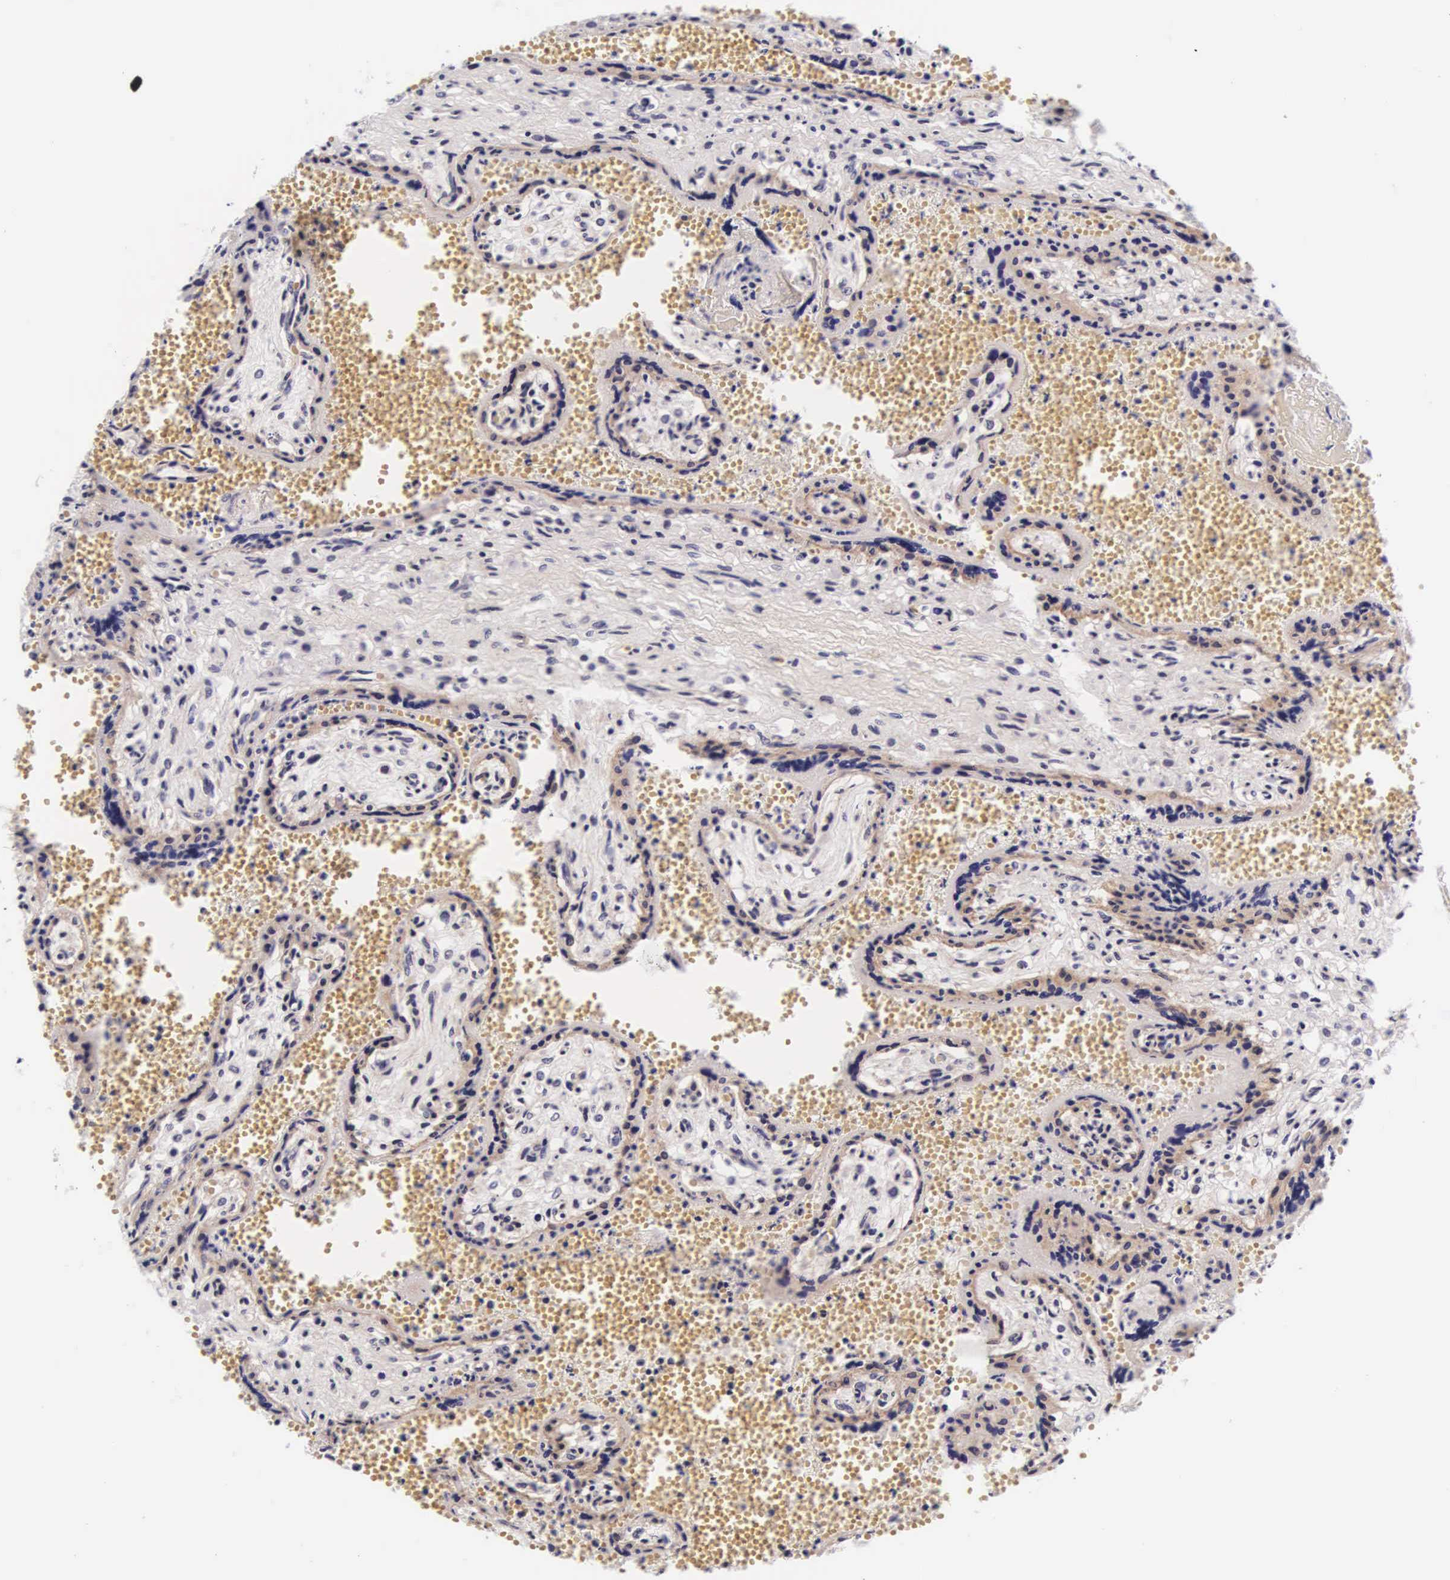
{"staining": {"intensity": "weak", "quantity": "25%-75%", "location": "cytoplasmic/membranous"}, "tissue": "placenta", "cell_type": "Decidual cells", "image_type": "normal", "snomed": [{"axis": "morphology", "description": "Normal tissue, NOS"}, {"axis": "topography", "description": "Placenta"}], "caption": "Immunohistochemical staining of benign human placenta shows 25%-75% levels of weak cytoplasmic/membranous protein positivity in about 25%-75% of decidual cells.", "gene": "PHETA2", "patient": {"sex": "female", "age": 40}}